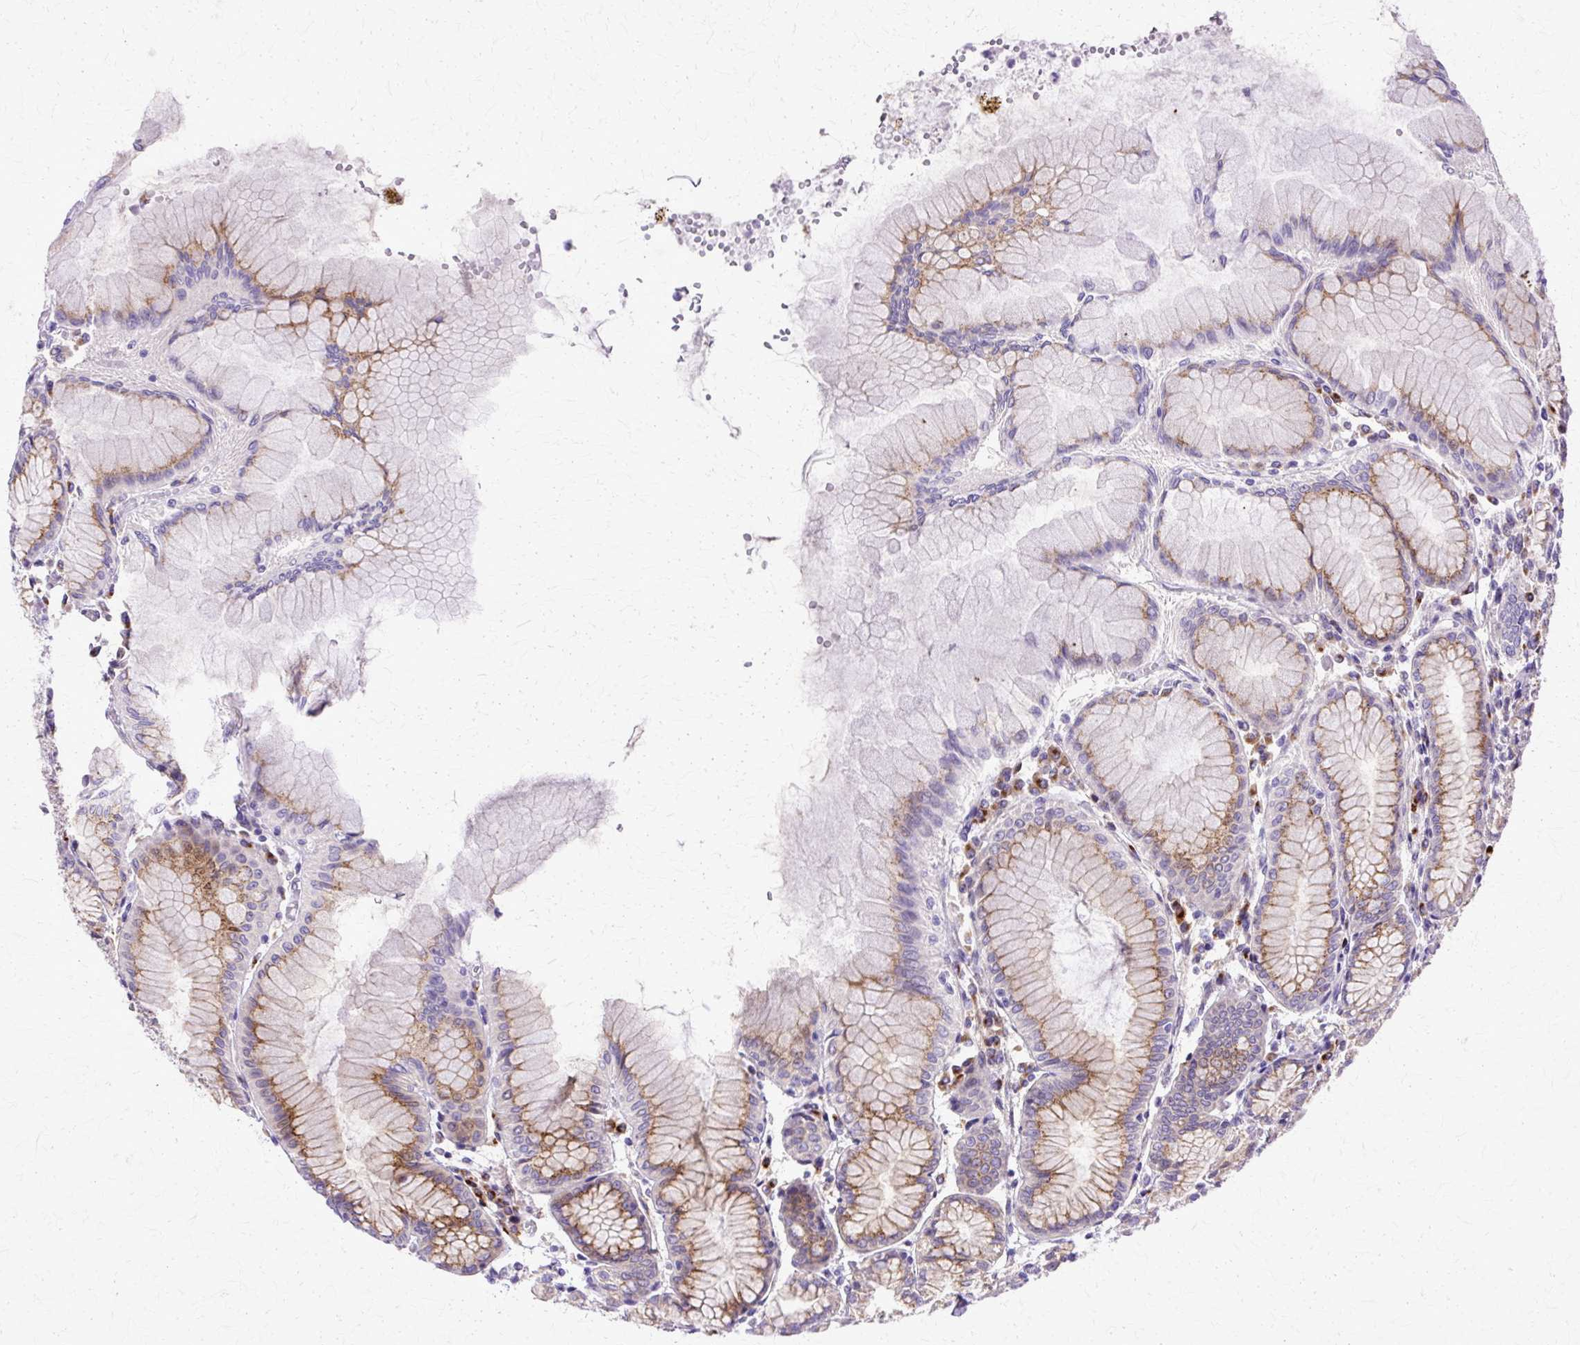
{"staining": {"intensity": "moderate", "quantity": "25%-75%", "location": "cytoplasmic/membranous"}, "tissue": "stomach", "cell_type": "Glandular cells", "image_type": "normal", "snomed": [{"axis": "morphology", "description": "Normal tissue, NOS"}, {"axis": "topography", "description": "Stomach"}], "caption": "The immunohistochemical stain shows moderate cytoplasmic/membranous staining in glandular cells of normal stomach. Immunohistochemistry (ihc) stains the protein of interest in brown and the nuclei are stained blue.", "gene": "TBC1D3B", "patient": {"sex": "female", "age": 57}}